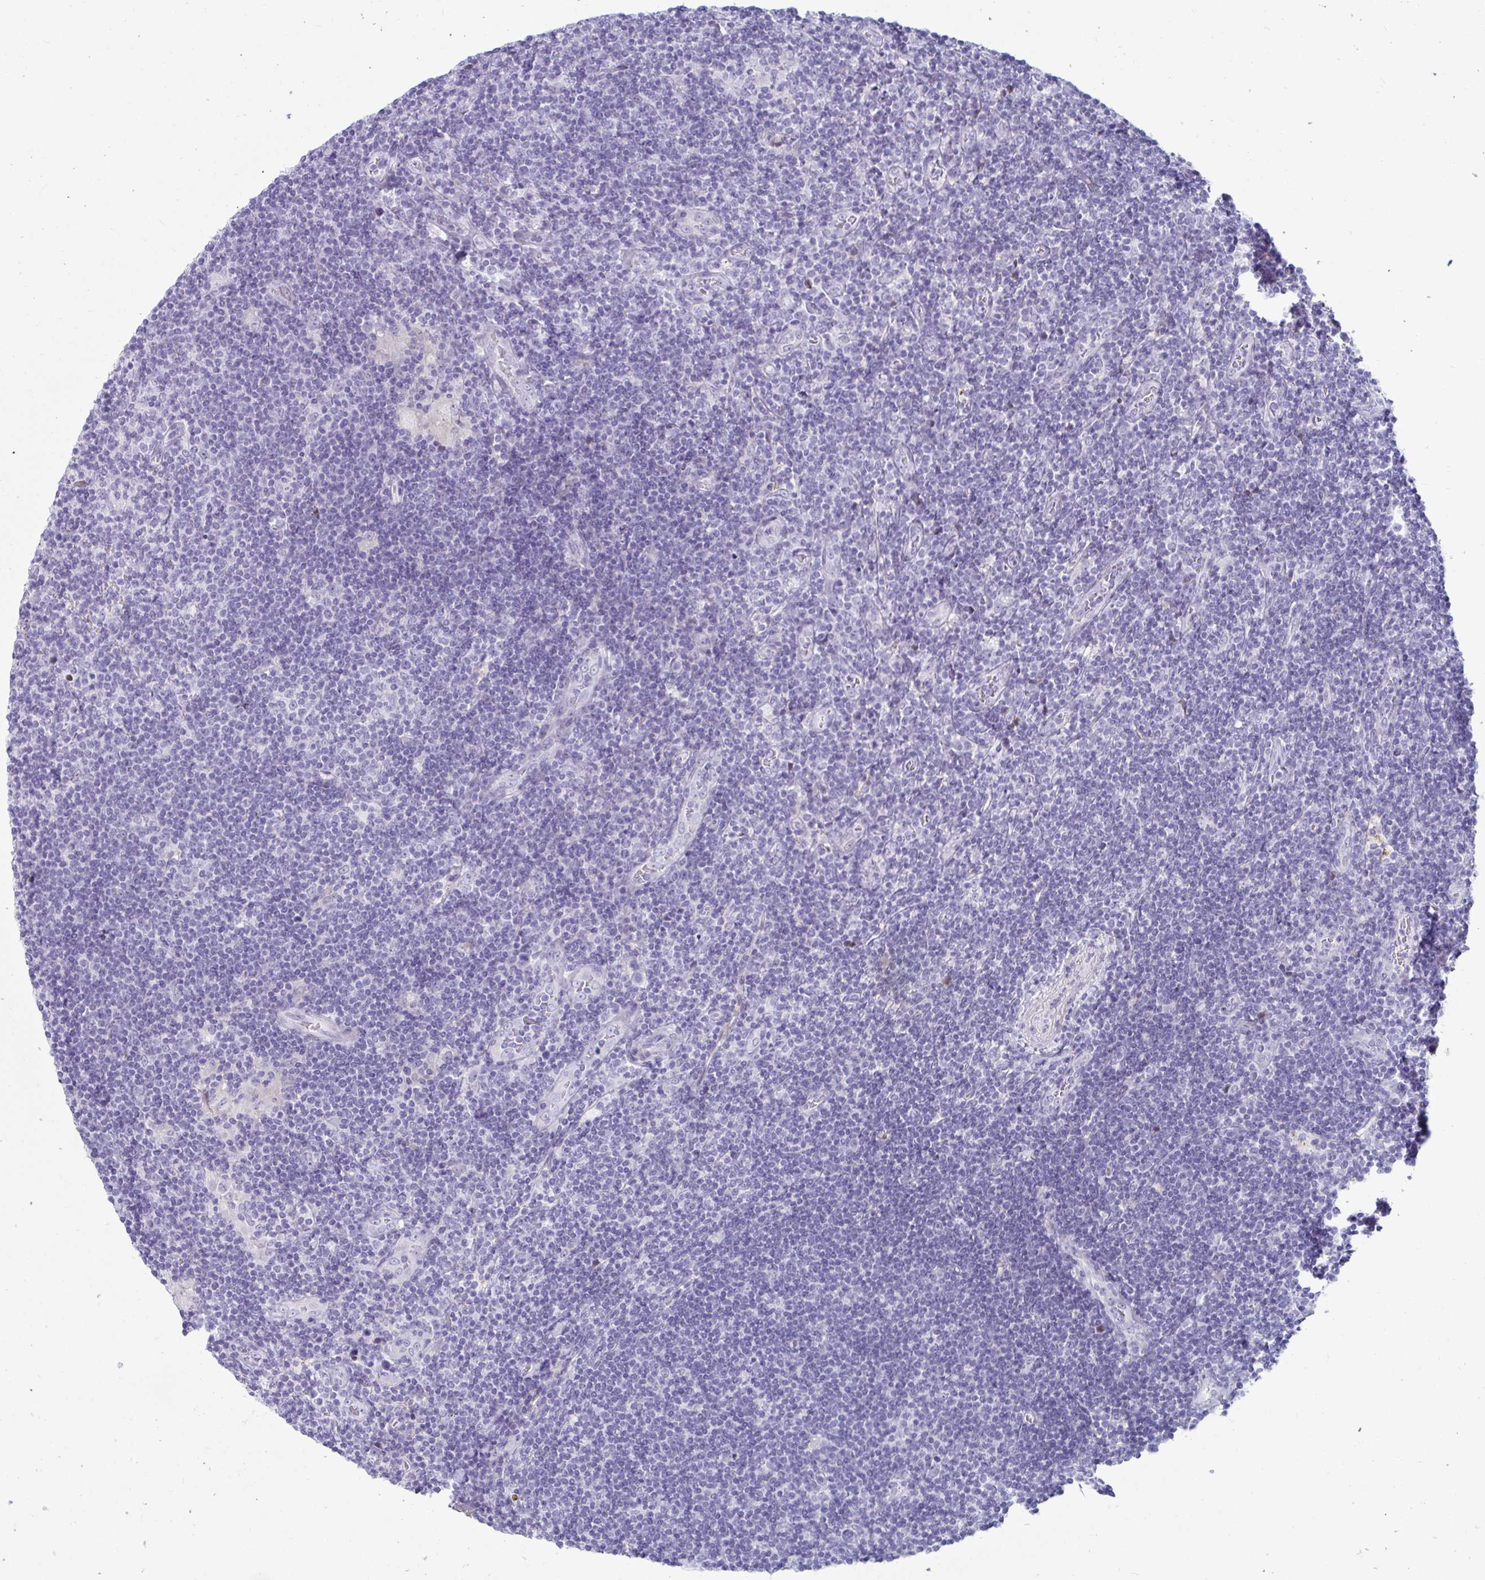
{"staining": {"intensity": "negative", "quantity": "none", "location": "none"}, "tissue": "lymphoma", "cell_type": "Tumor cells", "image_type": "cancer", "snomed": [{"axis": "morphology", "description": "Hodgkin's disease, NOS"}, {"axis": "topography", "description": "Lymph node"}], "caption": "IHC of Hodgkin's disease displays no expression in tumor cells.", "gene": "NPY", "patient": {"sex": "male", "age": 40}}